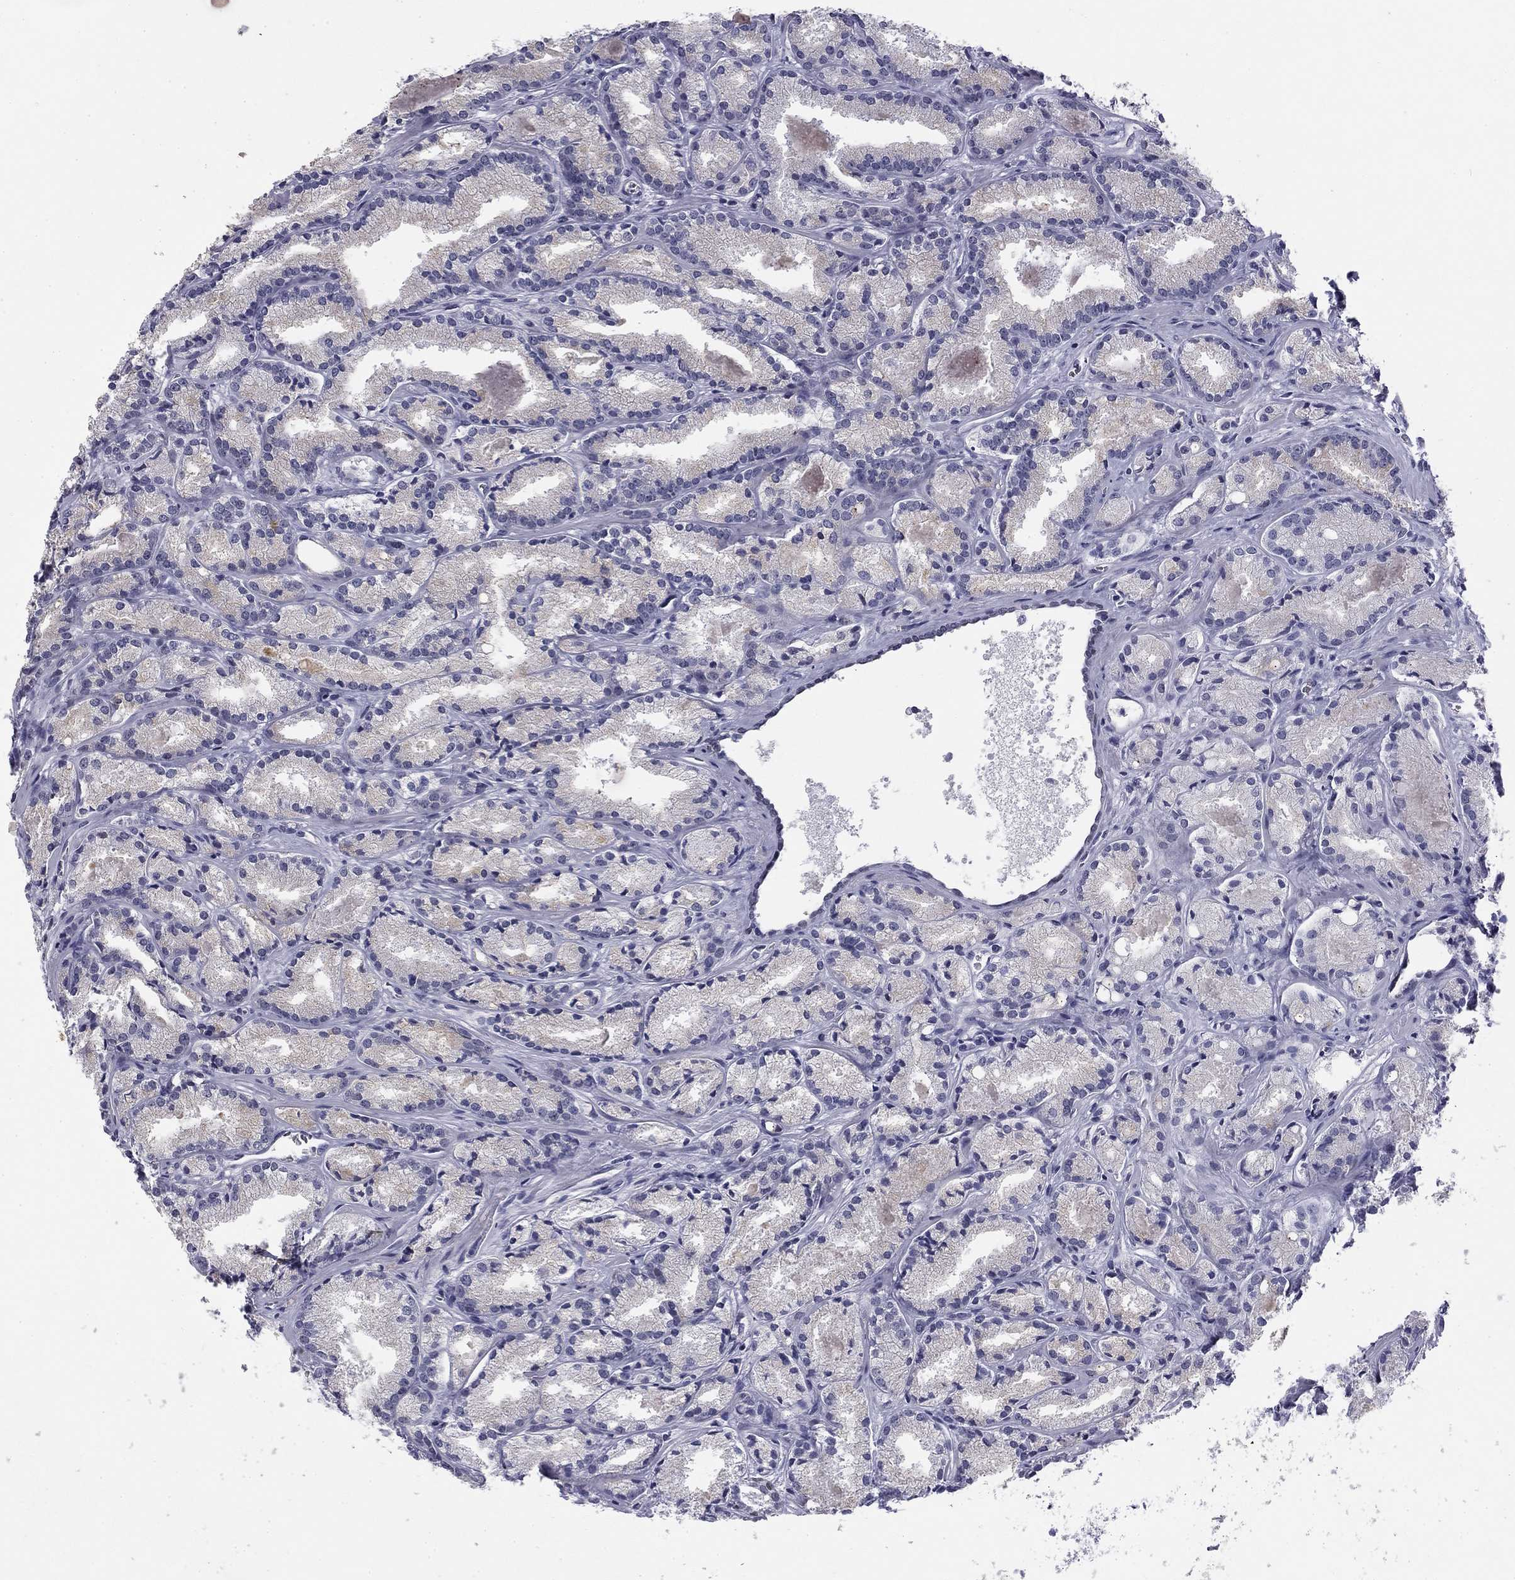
{"staining": {"intensity": "negative", "quantity": "none", "location": "none"}, "tissue": "prostate cancer", "cell_type": "Tumor cells", "image_type": "cancer", "snomed": [{"axis": "morphology", "description": "Adenocarcinoma, NOS"}, {"axis": "morphology", "description": "Adenocarcinoma, High grade"}, {"axis": "topography", "description": "Prostate"}], "caption": "Immunohistochemistry (IHC) image of human prostate adenocarcinoma stained for a protein (brown), which shows no positivity in tumor cells.", "gene": "TFAP2B", "patient": {"sex": "male", "age": 70}}